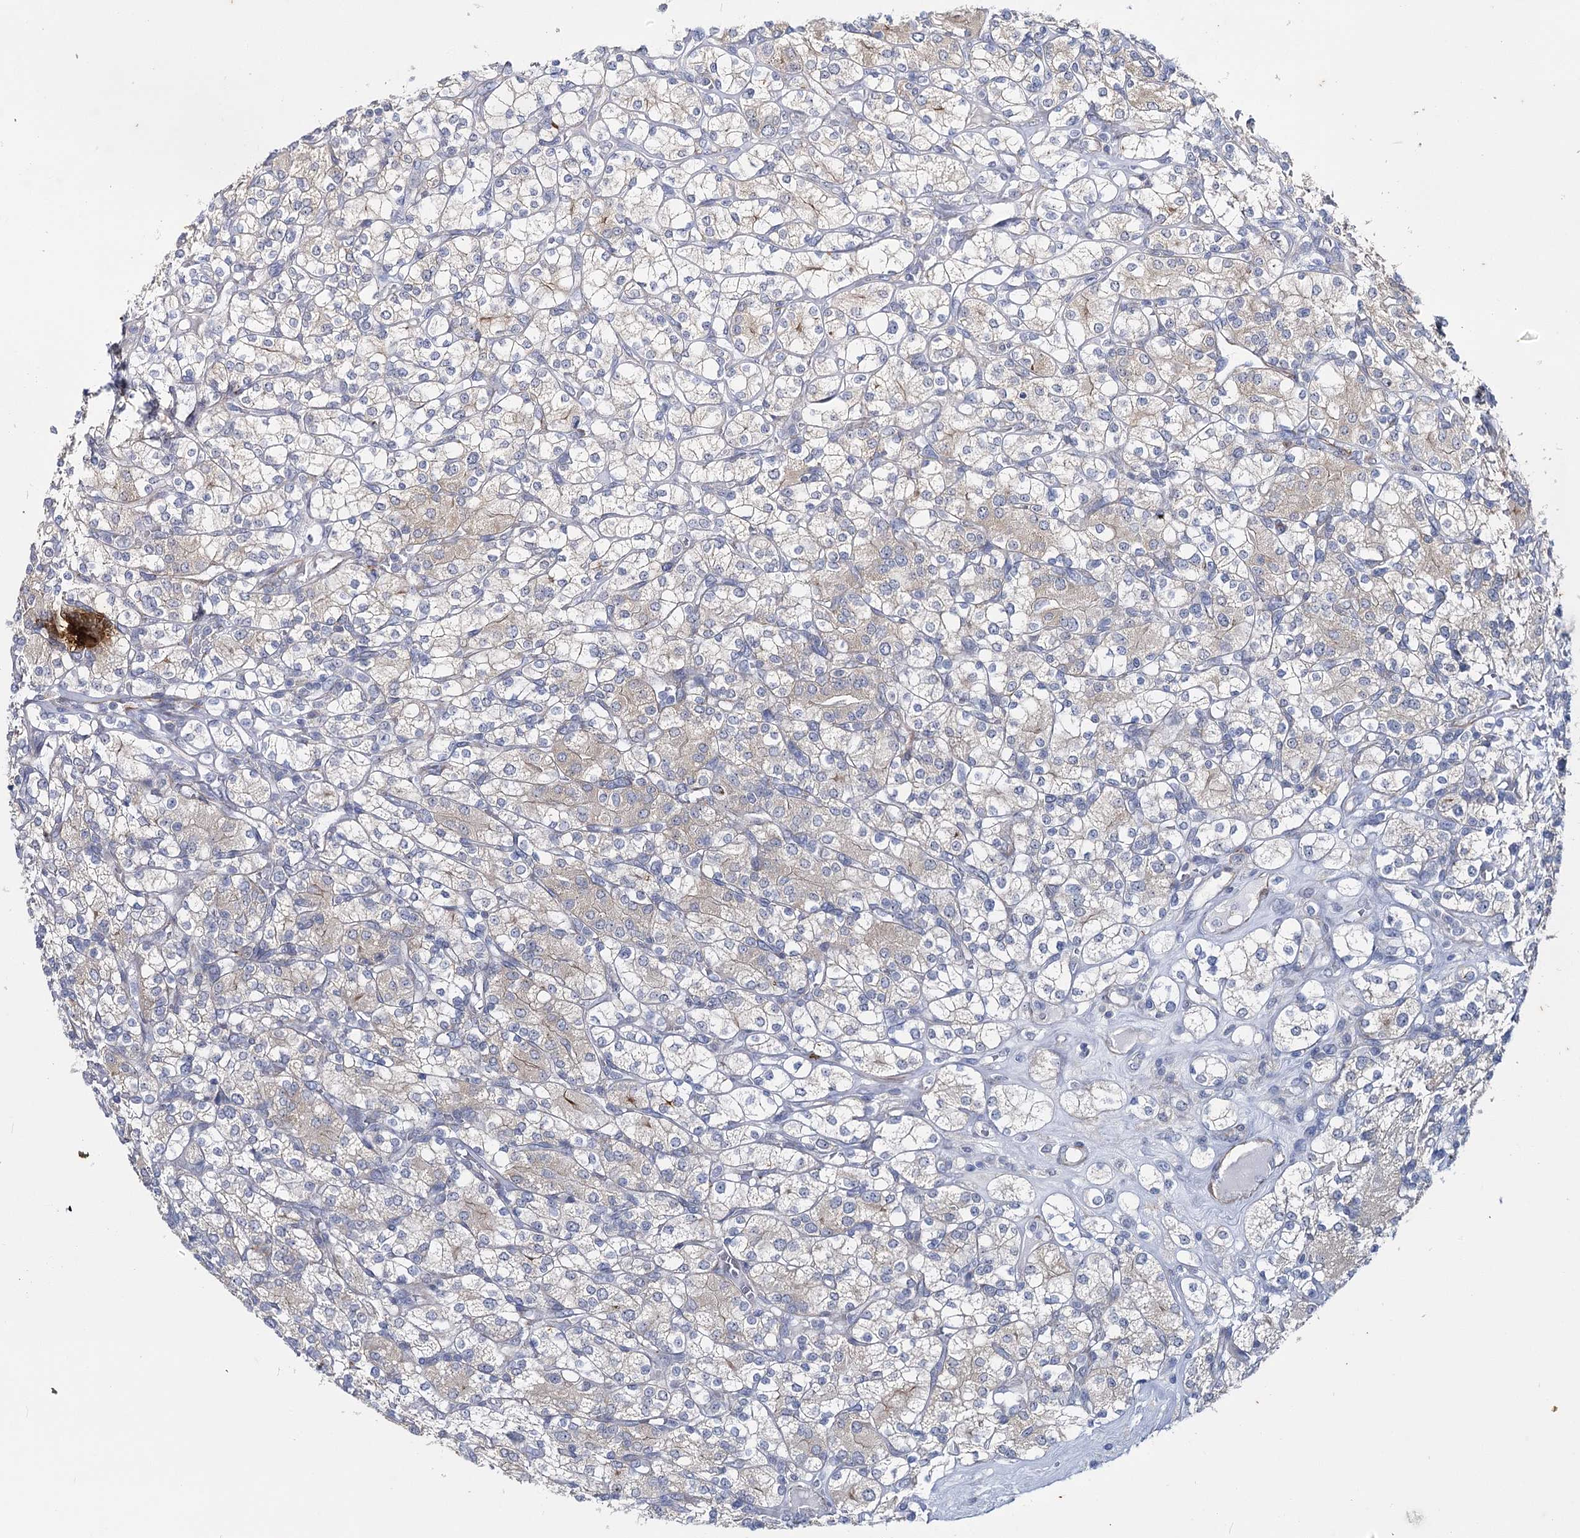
{"staining": {"intensity": "weak", "quantity": "<25%", "location": "cytoplasmic/membranous"}, "tissue": "renal cancer", "cell_type": "Tumor cells", "image_type": "cancer", "snomed": [{"axis": "morphology", "description": "Adenocarcinoma, NOS"}, {"axis": "topography", "description": "Kidney"}], "caption": "The IHC histopathology image has no significant expression in tumor cells of renal adenocarcinoma tissue. Brightfield microscopy of immunohistochemistry (IHC) stained with DAB (3,3'-diaminobenzidine) (brown) and hematoxylin (blue), captured at high magnification.", "gene": "AGXT2", "patient": {"sex": "male", "age": 77}}